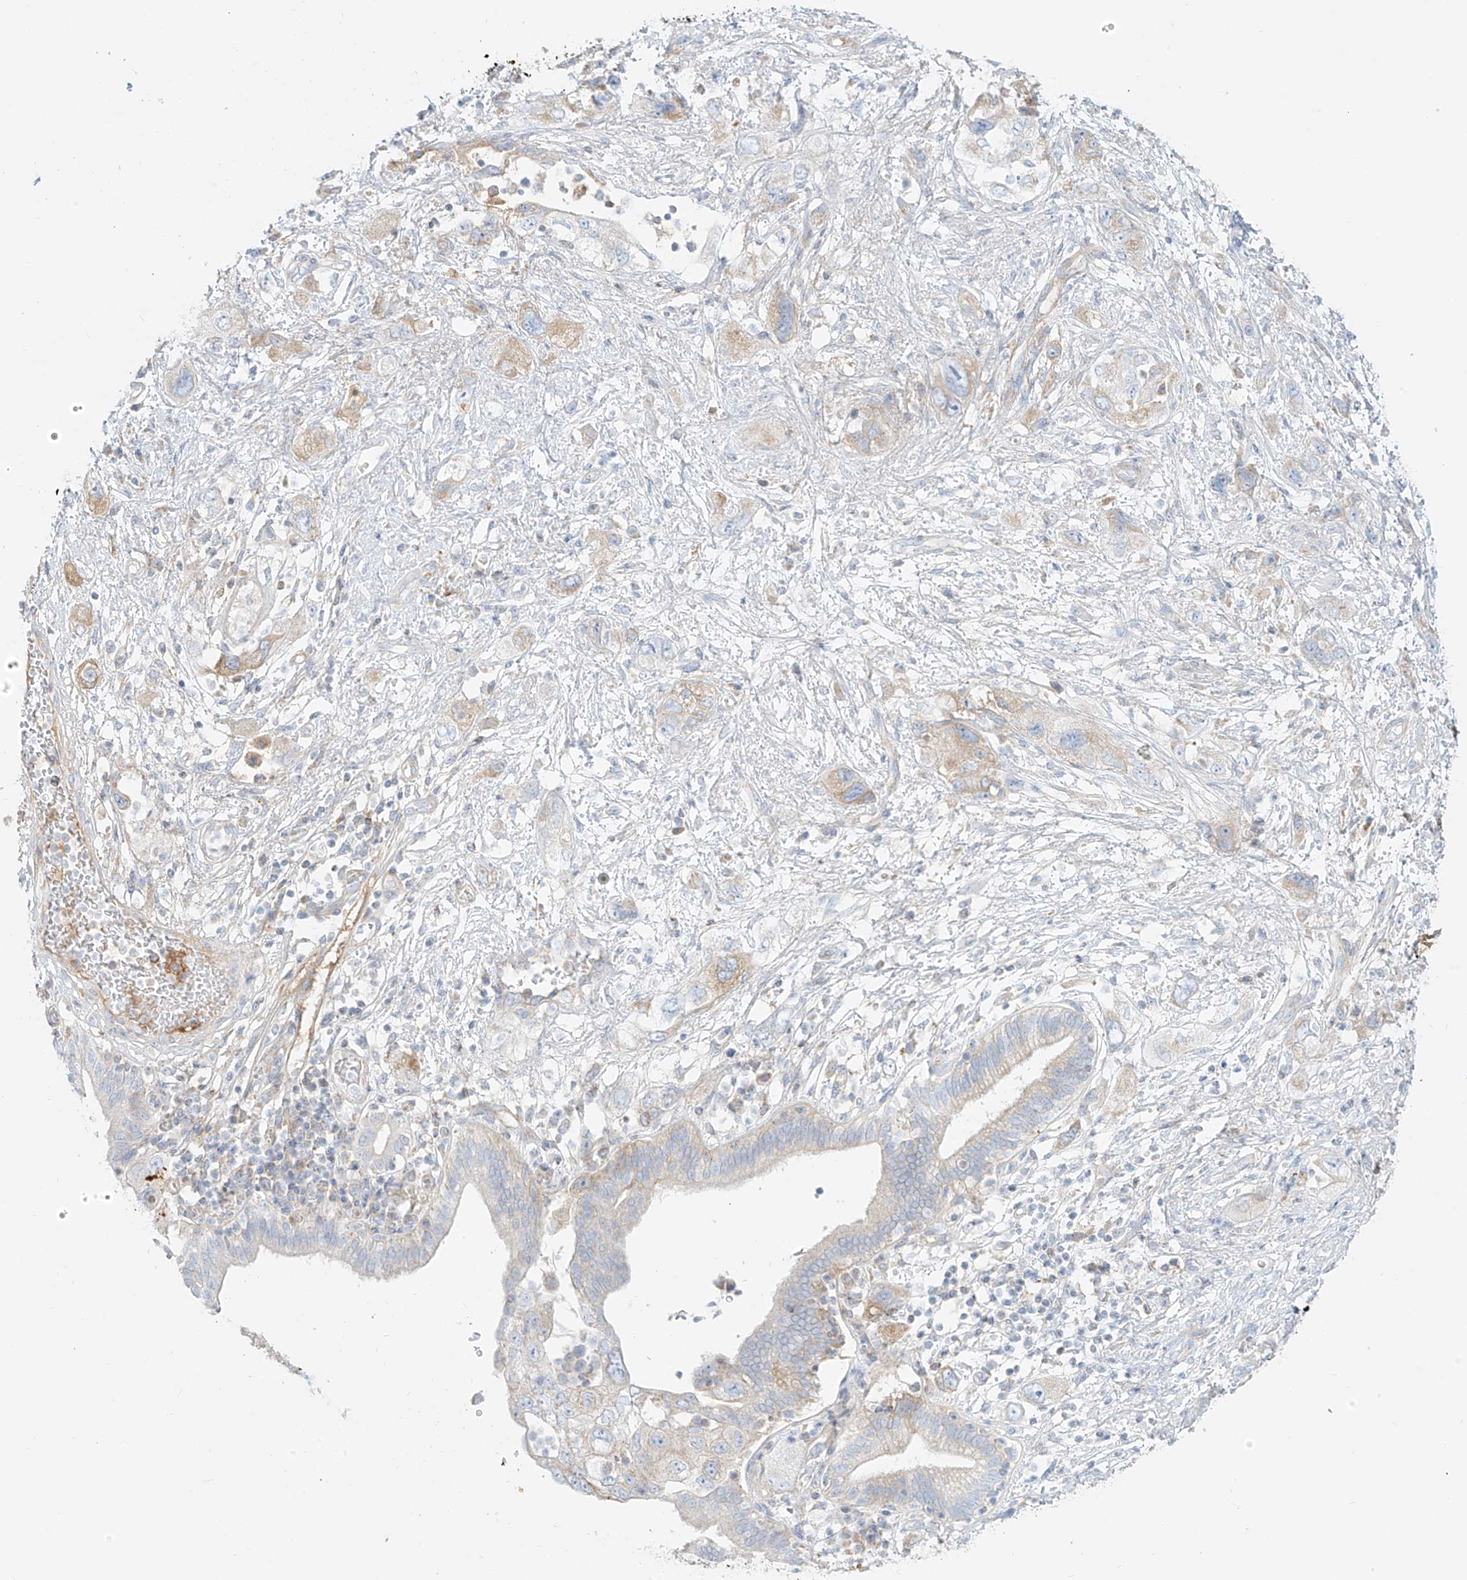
{"staining": {"intensity": "weak", "quantity": "<25%", "location": "cytoplasmic/membranous"}, "tissue": "pancreatic cancer", "cell_type": "Tumor cells", "image_type": "cancer", "snomed": [{"axis": "morphology", "description": "Adenocarcinoma, NOS"}, {"axis": "topography", "description": "Pancreas"}], "caption": "IHC photomicrograph of neoplastic tissue: human adenocarcinoma (pancreatic) stained with DAB (3,3'-diaminobenzidine) demonstrates no significant protein expression in tumor cells.", "gene": "OCSTAMP", "patient": {"sex": "female", "age": 73}}